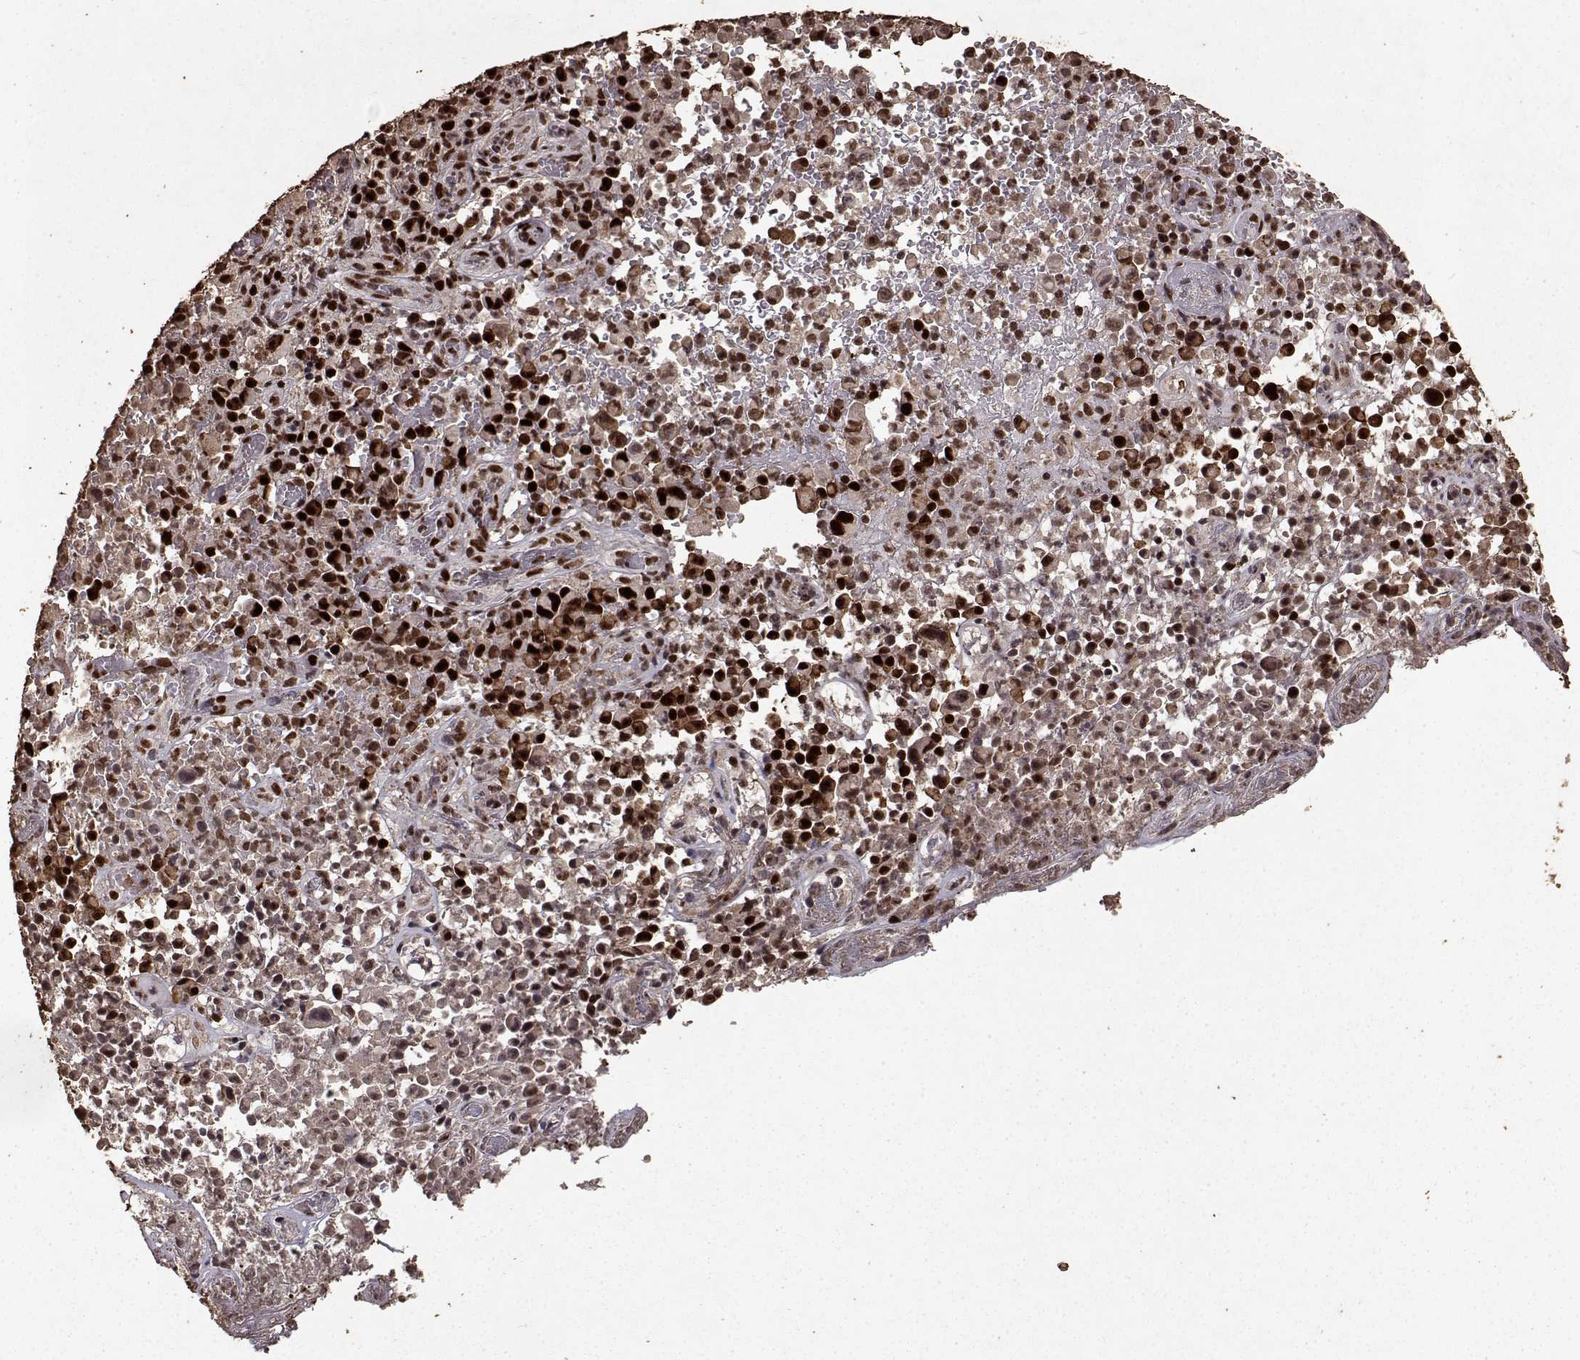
{"staining": {"intensity": "strong", "quantity": ">75%", "location": "nuclear"}, "tissue": "melanoma", "cell_type": "Tumor cells", "image_type": "cancer", "snomed": [{"axis": "morphology", "description": "Malignant melanoma, NOS"}, {"axis": "topography", "description": "Skin"}], "caption": "Protein expression analysis of human malignant melanoma reveals strong nuclear expression in approximately >75% of tumor cells. The protein is stained brown, and the nuclei are stained in blue (DAB (3,3'-diaminobenzidine) IHC with brightfield microscopy, high magnification).", "gene": "TOE1", "patient": {"sex": "female", "age": 82}}